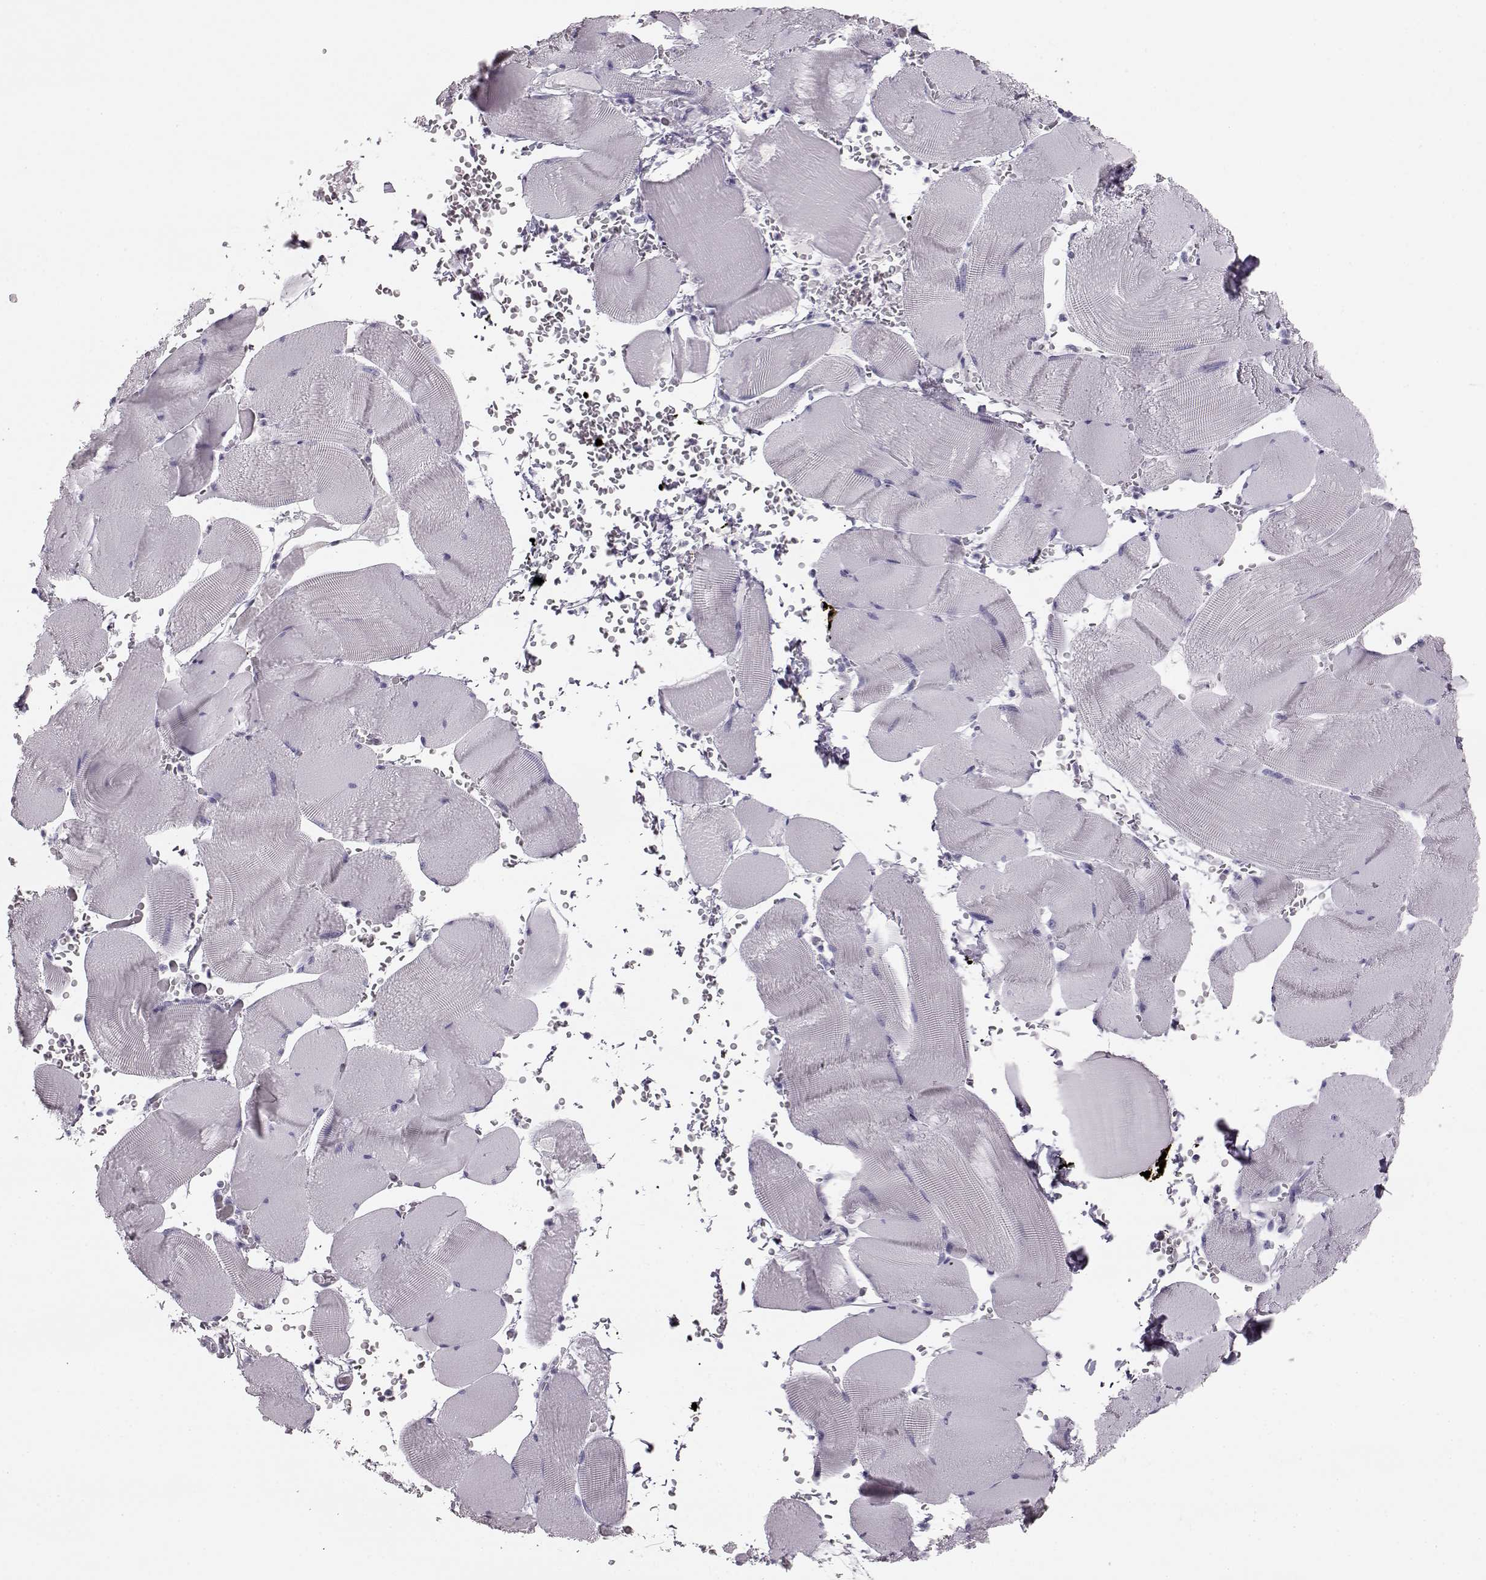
{"staining": {"intensity": "negative", "quantity": "none", "location": "none"}, "tissue": "skeletal muscle", "cell_type": "Myocytes", "image_type": "normal", "snomed": [{"axis": "morphology", "description": "Normal tissue, NOS"}, {"axis": "topography", "description": "Skeletal muscle"}], "caption": "DAB (3,3'-diaminobenzidine) immunohistochemical staining of unremarkable human skeletal muscle reveals no significant positivity in myocytes.", "gene": "BFSP2", "patient": {"sex": "male", "age": 56}}